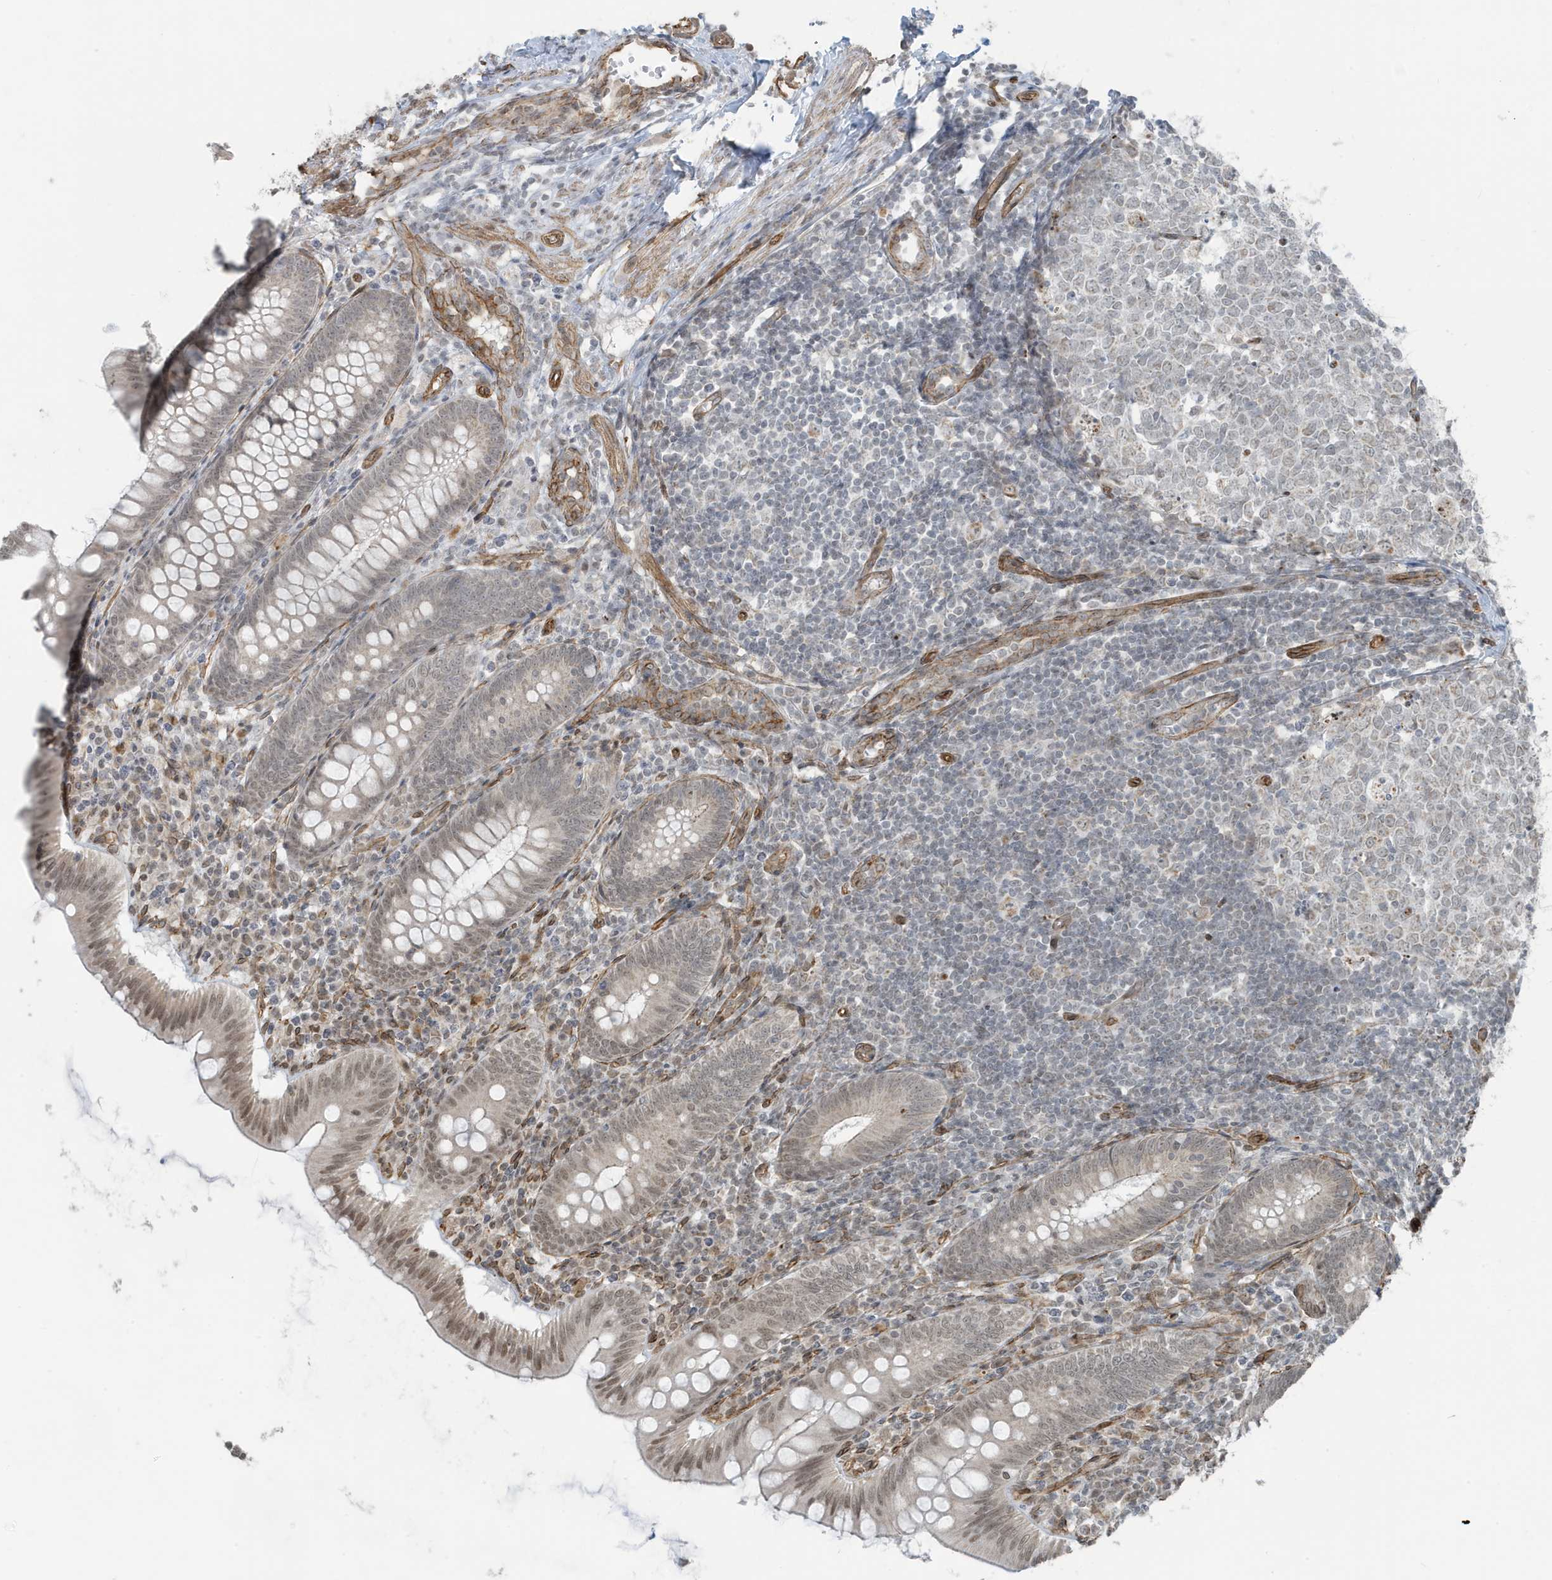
{"staining": {"intensity": "weak", "quantity": "<25%", "location": "nuclear"}, "tissue": "appendix", "cell_type": "Glandular cells", "image_type": "normal", "snomed": [{"axis": "morphology", "description": "Normal tissue, NOS"}, {"axis": "topography", "description": "Appendix"}], "caption": "The image demonstrates no staining of glandular cells in benign appendix. (DAB (3,3'-diaminobenzidine) immunohistochemistry (IHC), high magnification).", "gene": "CHCHD4", "patient": {"sex": "male", "age": 14}}